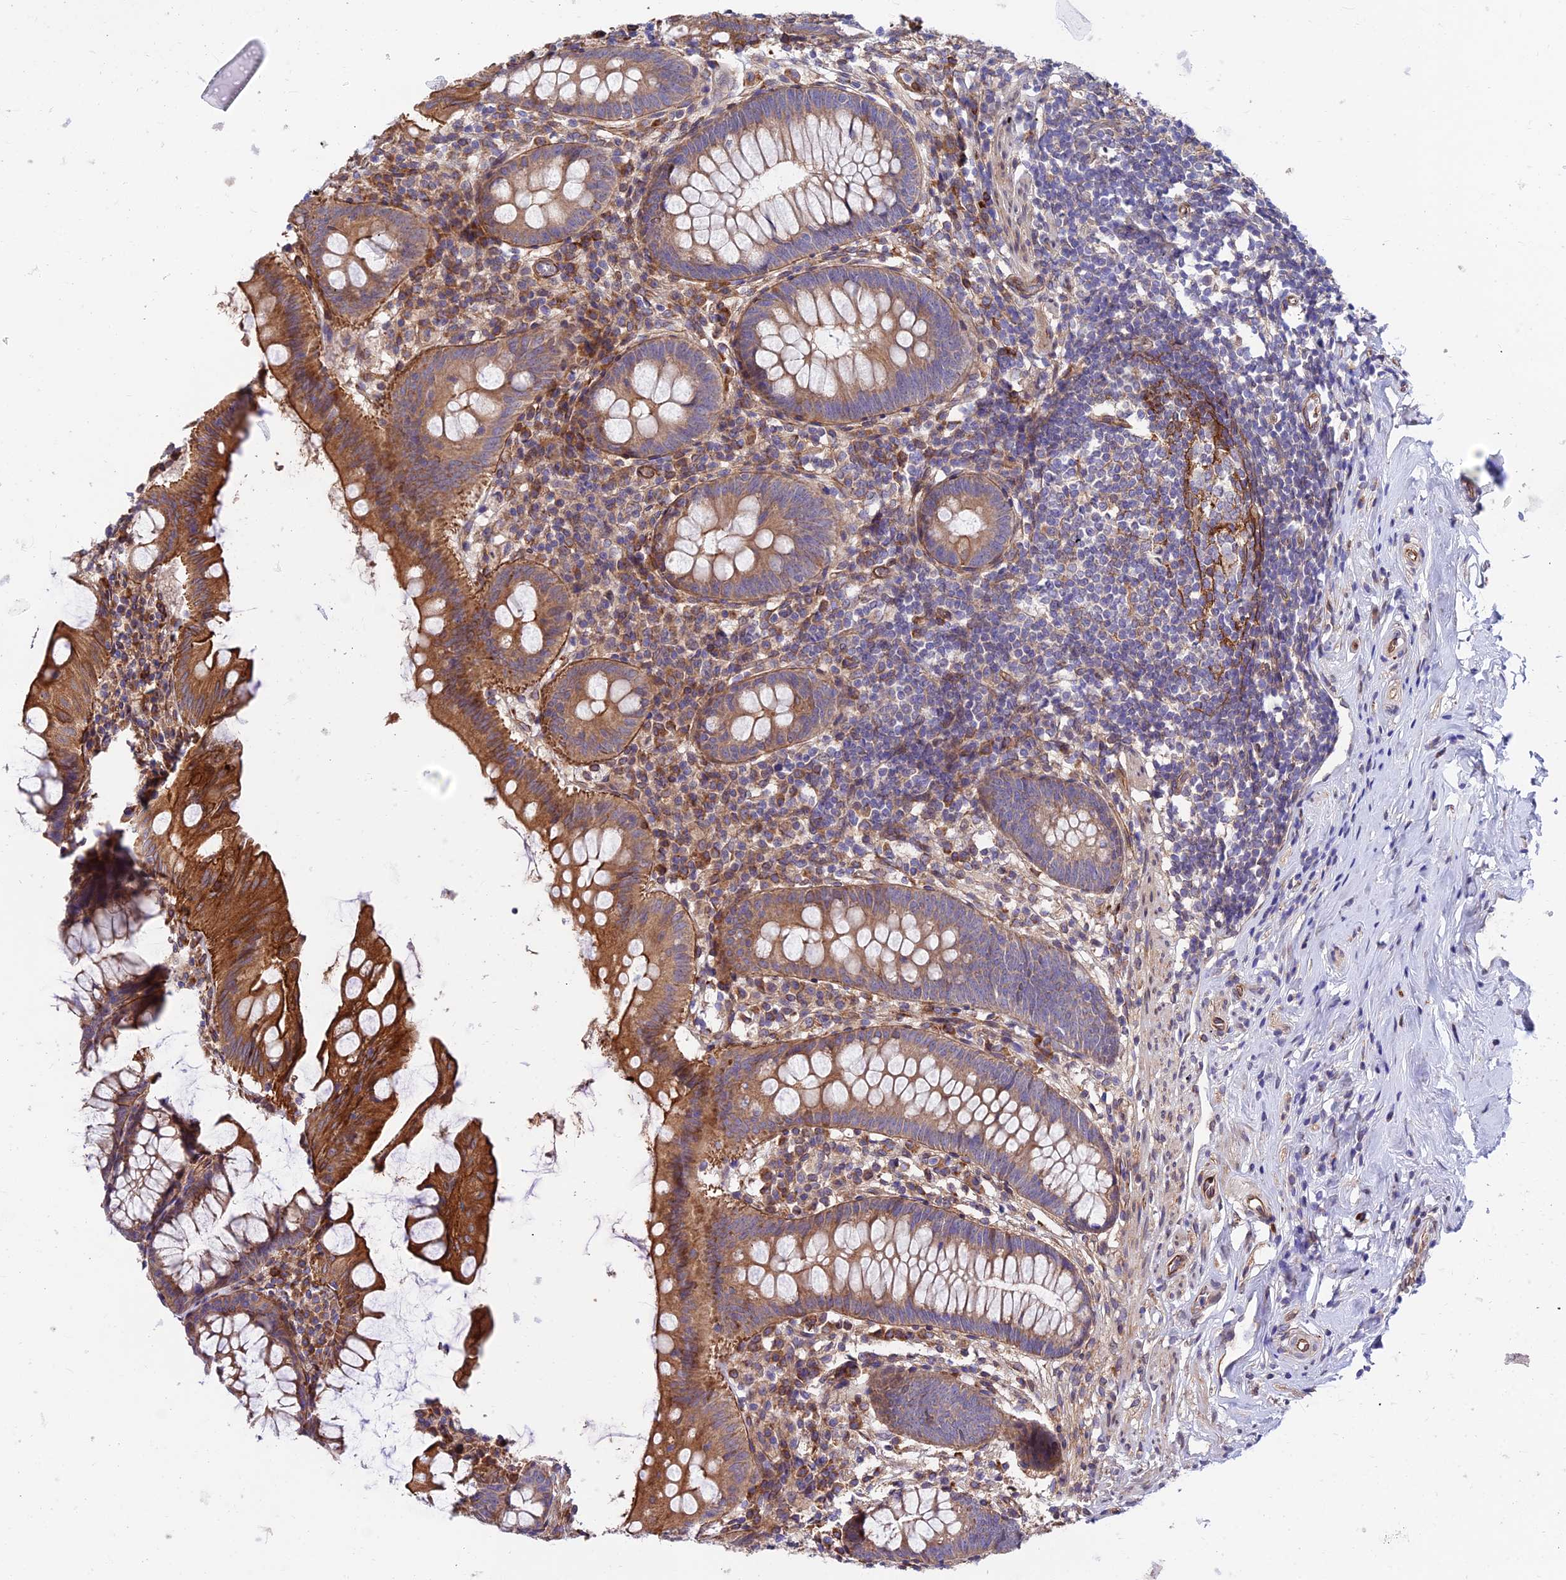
{"staining": {"intensity": "moderate", "quantity": ">75%", "location": "cytoplasmic/membranous"}, "tissue": "appendix", "cell_type": "Glandular cells", "image_type": "normal", "snomed": [{"axis": "morphology", "description": "Normal tissue, NOS"}, {"axis": "topography", "description": "Appendix"}], "caption": "An immunohistochemistry (IHC) photomicrograph of unremarkable tissue is shown. Protein staining in brown shows moderate cytoplasmic/membranous positivity in appendix within glandular cells. The protein of interest is shown in brown color, while the nuclei are stained blue.", "gene": "EXOC3L4", "patient": {"sex": "female", "age": 51}}